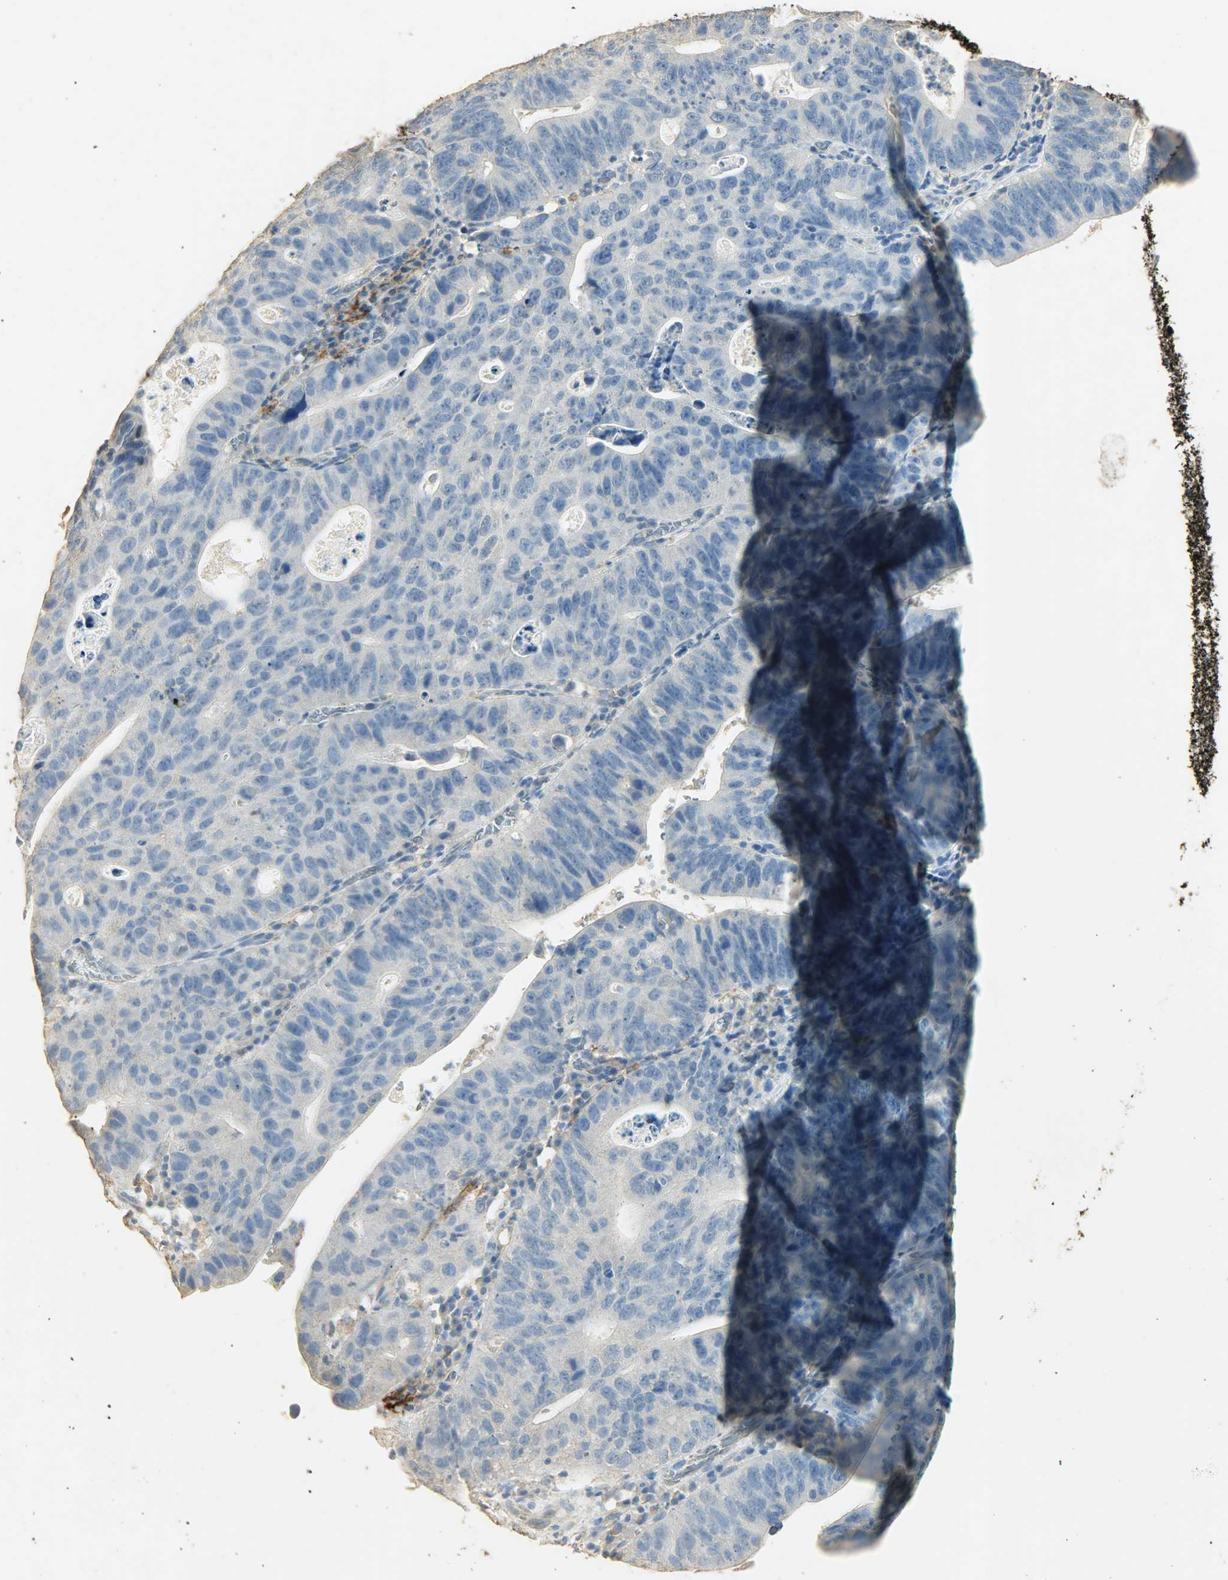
{"staining": {"intensity": "negative", "quantity": "none", "location": "none"}, "tissue": "stomach cancer", "cell_type": "Tumor cells", "image_type": "cancer", "snomed": [{"axis": "morphology", "description": "Adenocarcinoma, NOS"}, {"axis": "topography", "description": "Stomach"}], "caption": "High magnification brightfield microscopy of stomach adenocarcinoma stained with DAB (3,3'-diaminobenzidine) (brown) and counterstained with hematoxylin (blue): tumor cells show no significant positivity.", "gene": "ASB9", "patient": {"sex": "male", "age": 59}}